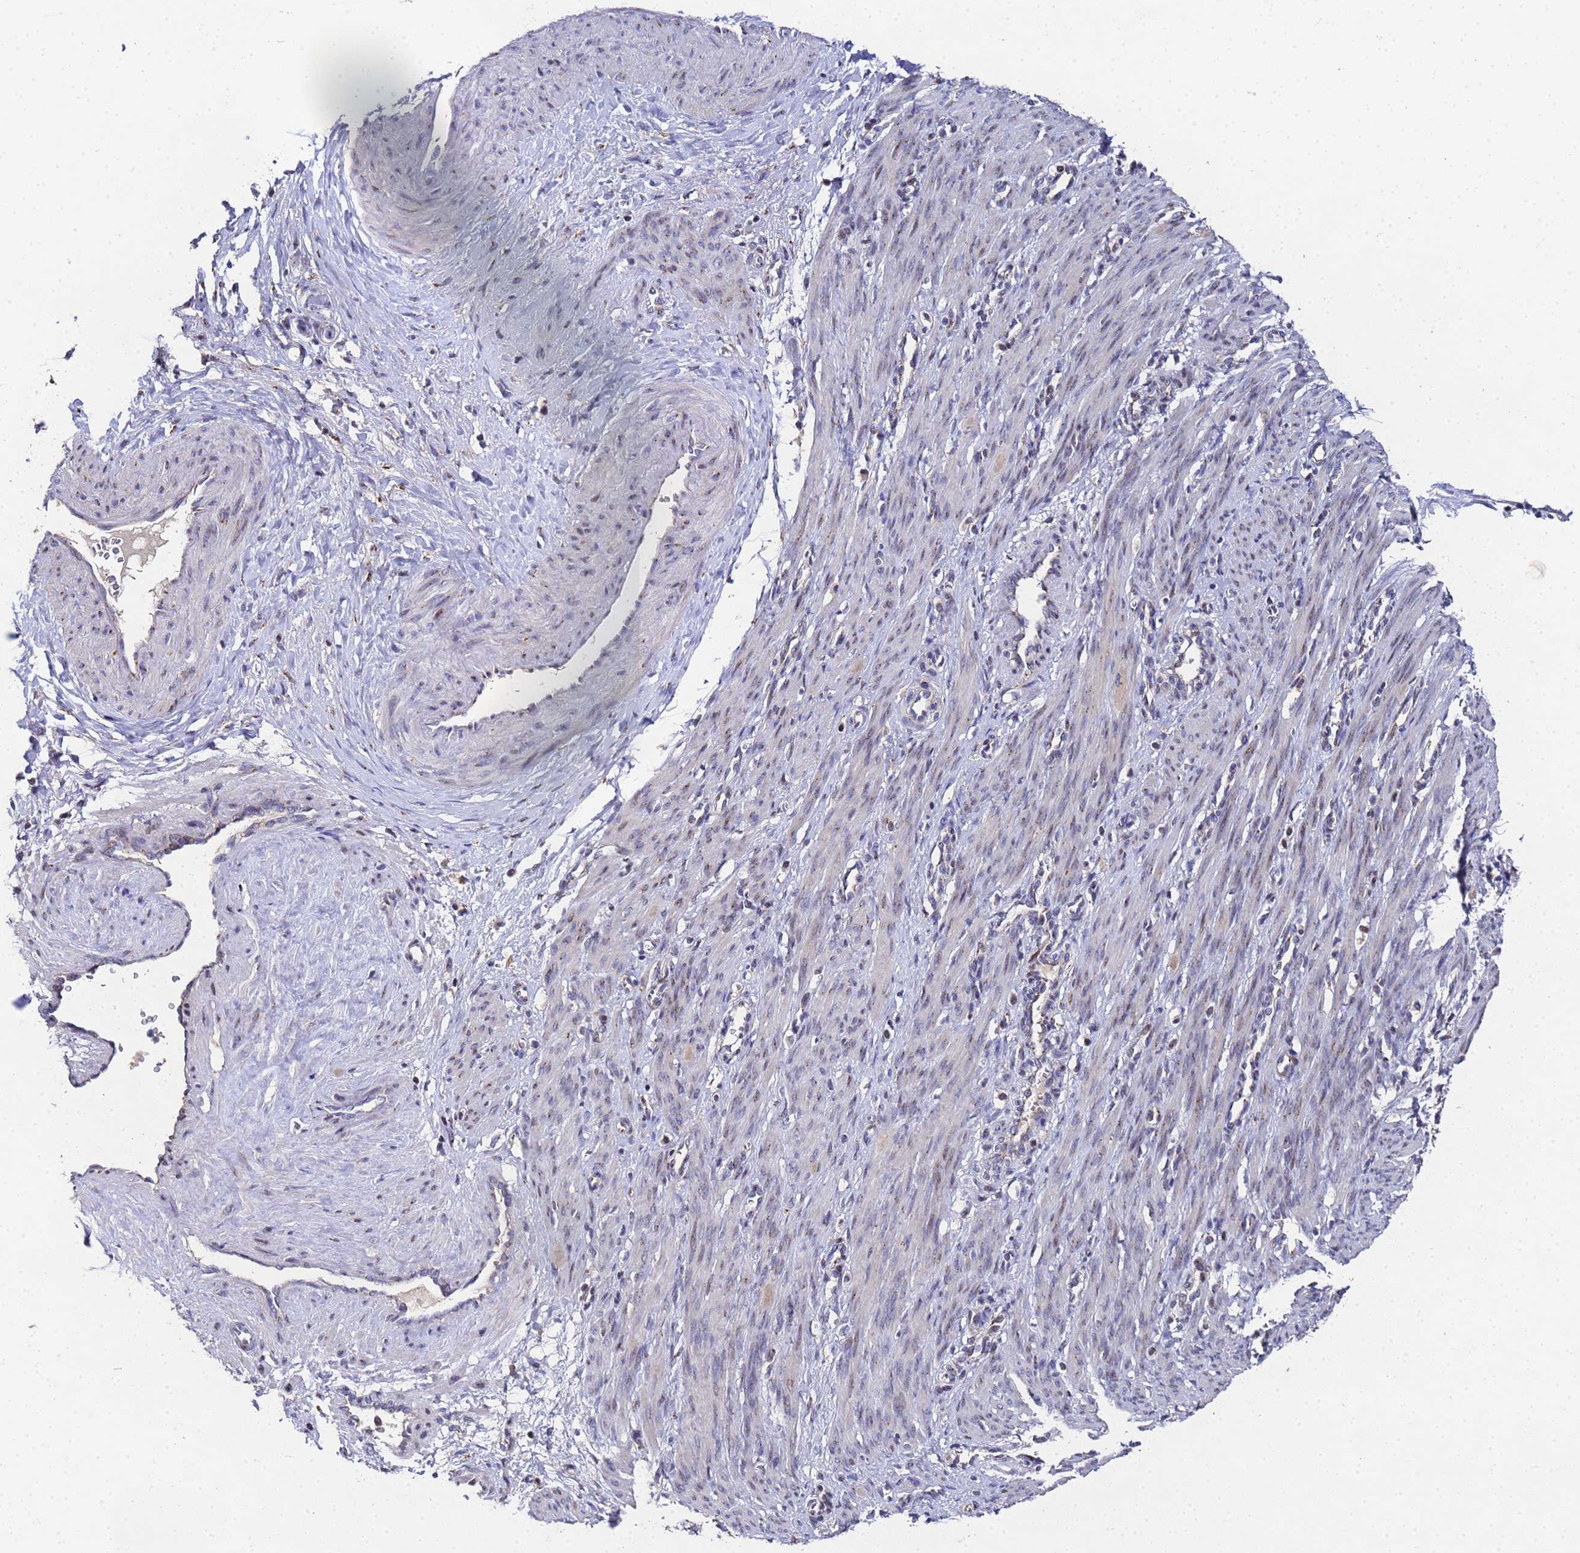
{"staining": {"intensity": "negative", "quantity": "none", "location": "none"}, "tissue": "smooth muscle", "cell_type": "Smooth muscle cells", "image_type": "normal", "snomed": [{"axis": "morphology", "description": "Normal tissue, NOS"}, {"axis": "topography", "description": "Endometrium"}], "caption": "This is an IHC histopathology image of normal smooth muscle. There is no positivity in smooth muscle cells.", "gene": "NSUN6", "patient": {"sex": "female", "age": 33}}